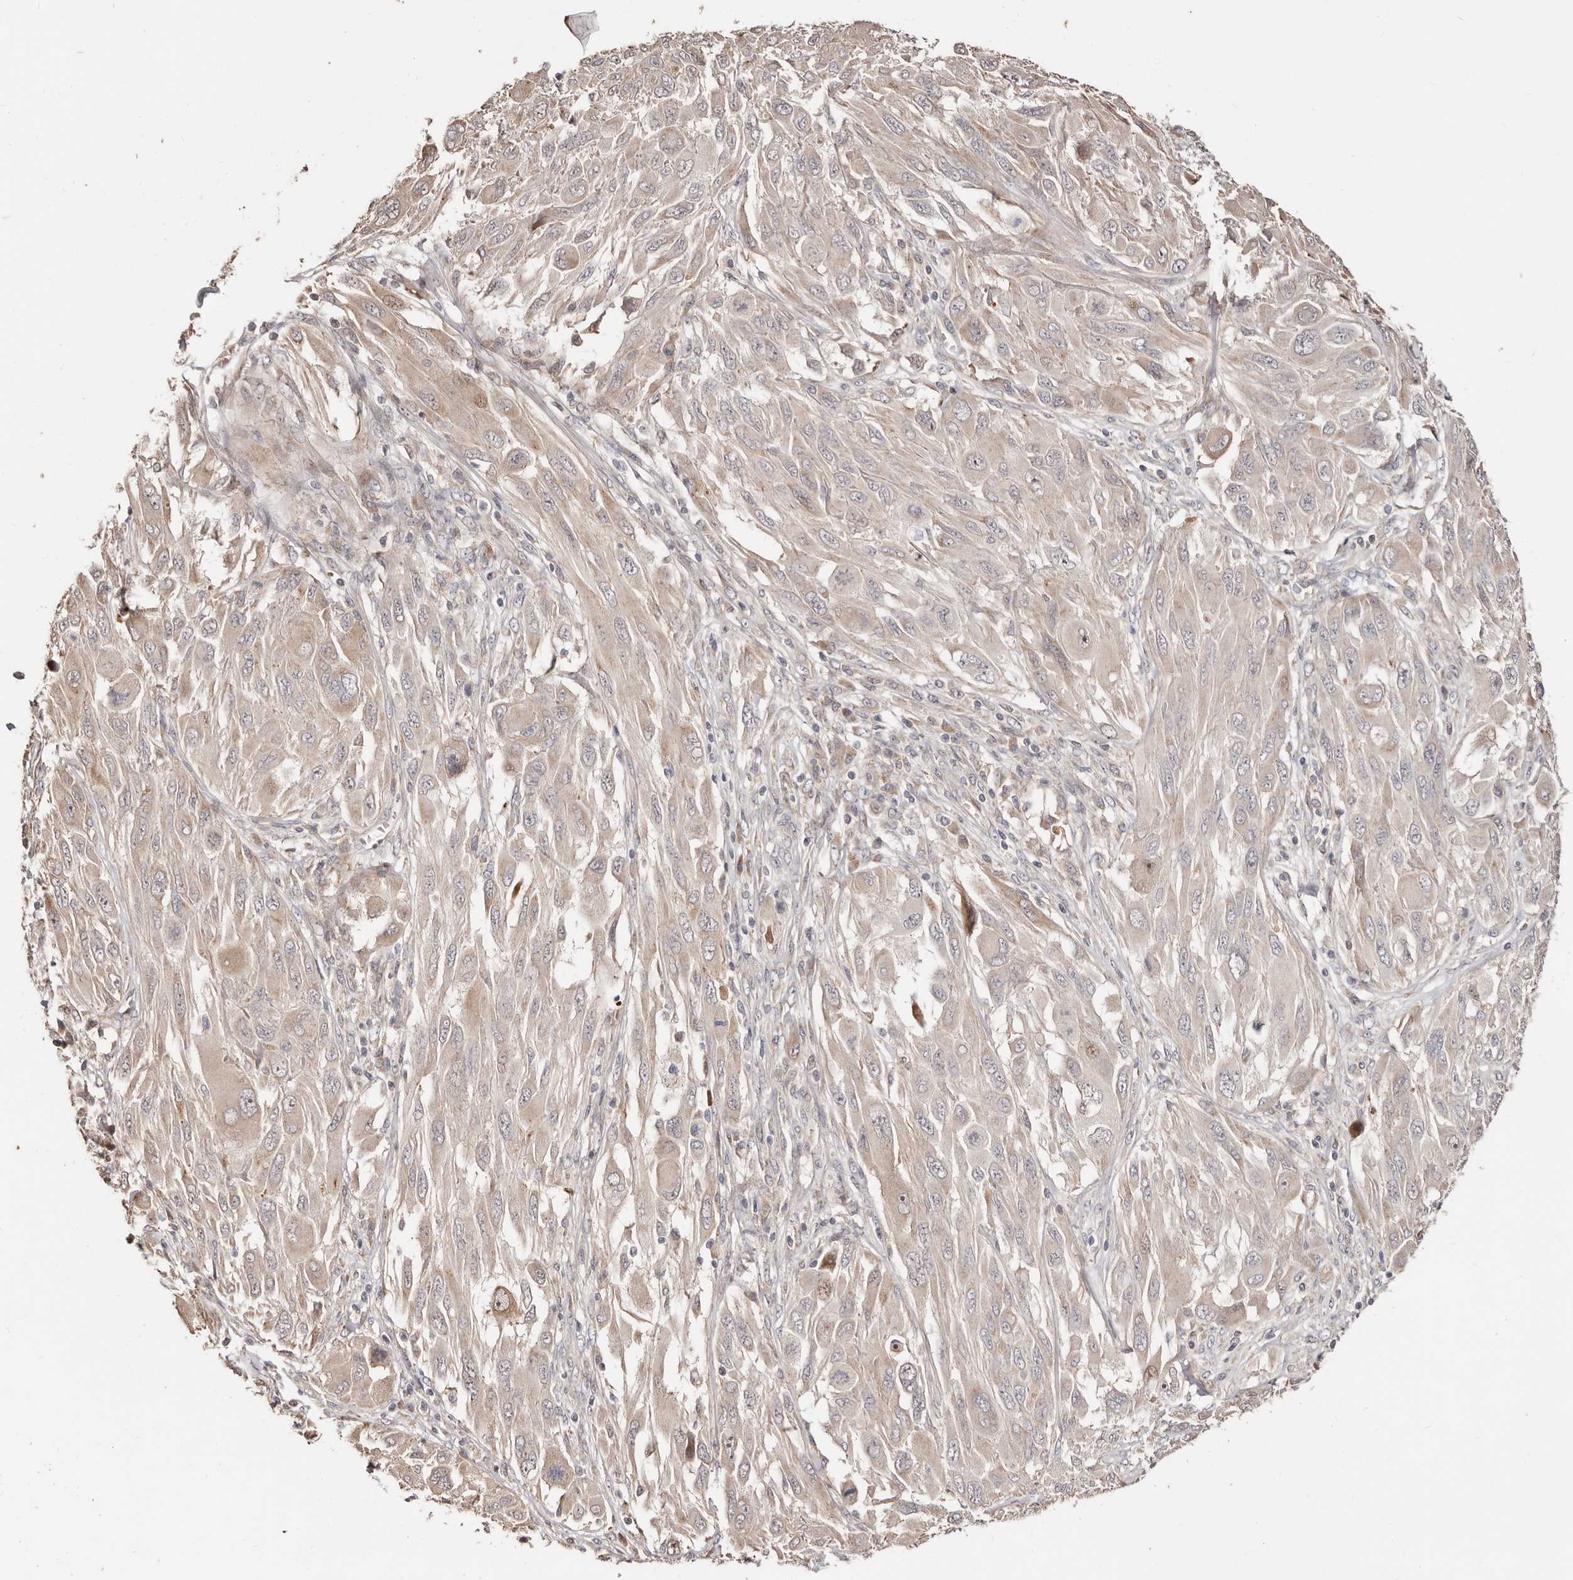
{"staining": {"intensity": "moderate", "quantity": "<25%", "location": "cytoplasmic/membranous"}, "tissue": "melanoma", "cell_type": "Tumor cells", "image_type": "cancer", "snomed": [{"axis": "morphology", "description": "Malignant melanoma, NOS"}, {"axis": "topography", "description": "Skin"}], "caption": "Moderate cytoplasmic/membranous staining is appreciated in approximately <25% of tumor cells in melanoma.", "gene": "APOL6", "patient": {"sex": "female", "age": 91}}